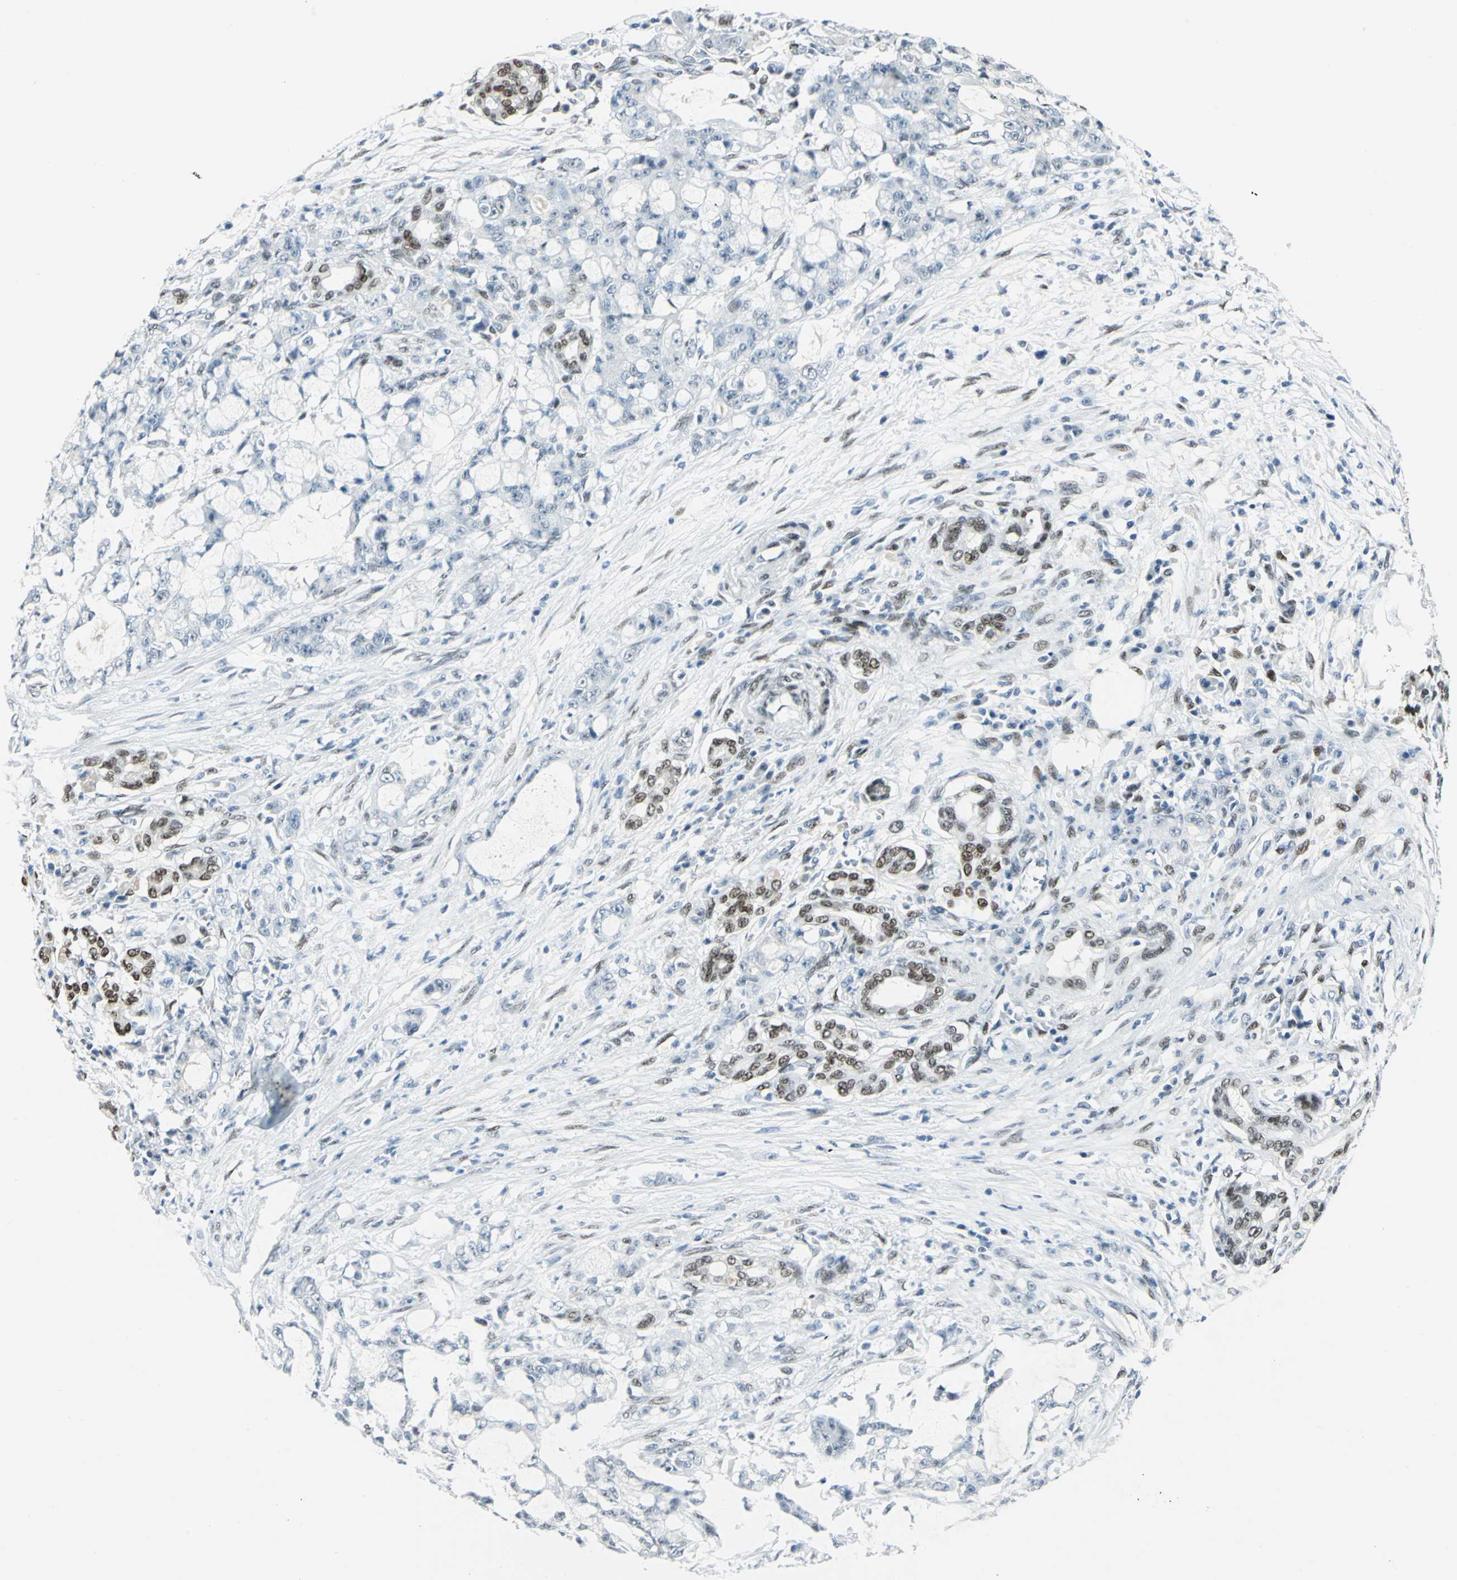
{"staining": {"intensity": "moderate", "quantity": "<25%", "location": "nuclear"}, "tissue": "pancreatic cancer", "cell_type": "Tumor cells", "image_type": "cancer", "snomed": [{"axis": "morphology", "description": "Adenocarcinoma, NOS"}, {"axis": "topography", "description": "Pancreas"}], "caption": "Approximately <25% of tumor cells in human pancreatic adenocarcinoma reveal moderate nuclear protein expression as visualized by brown immunohistochemical staining.", "gene": "MEIS2", "patient": {"sex": "female", "age": 73}}